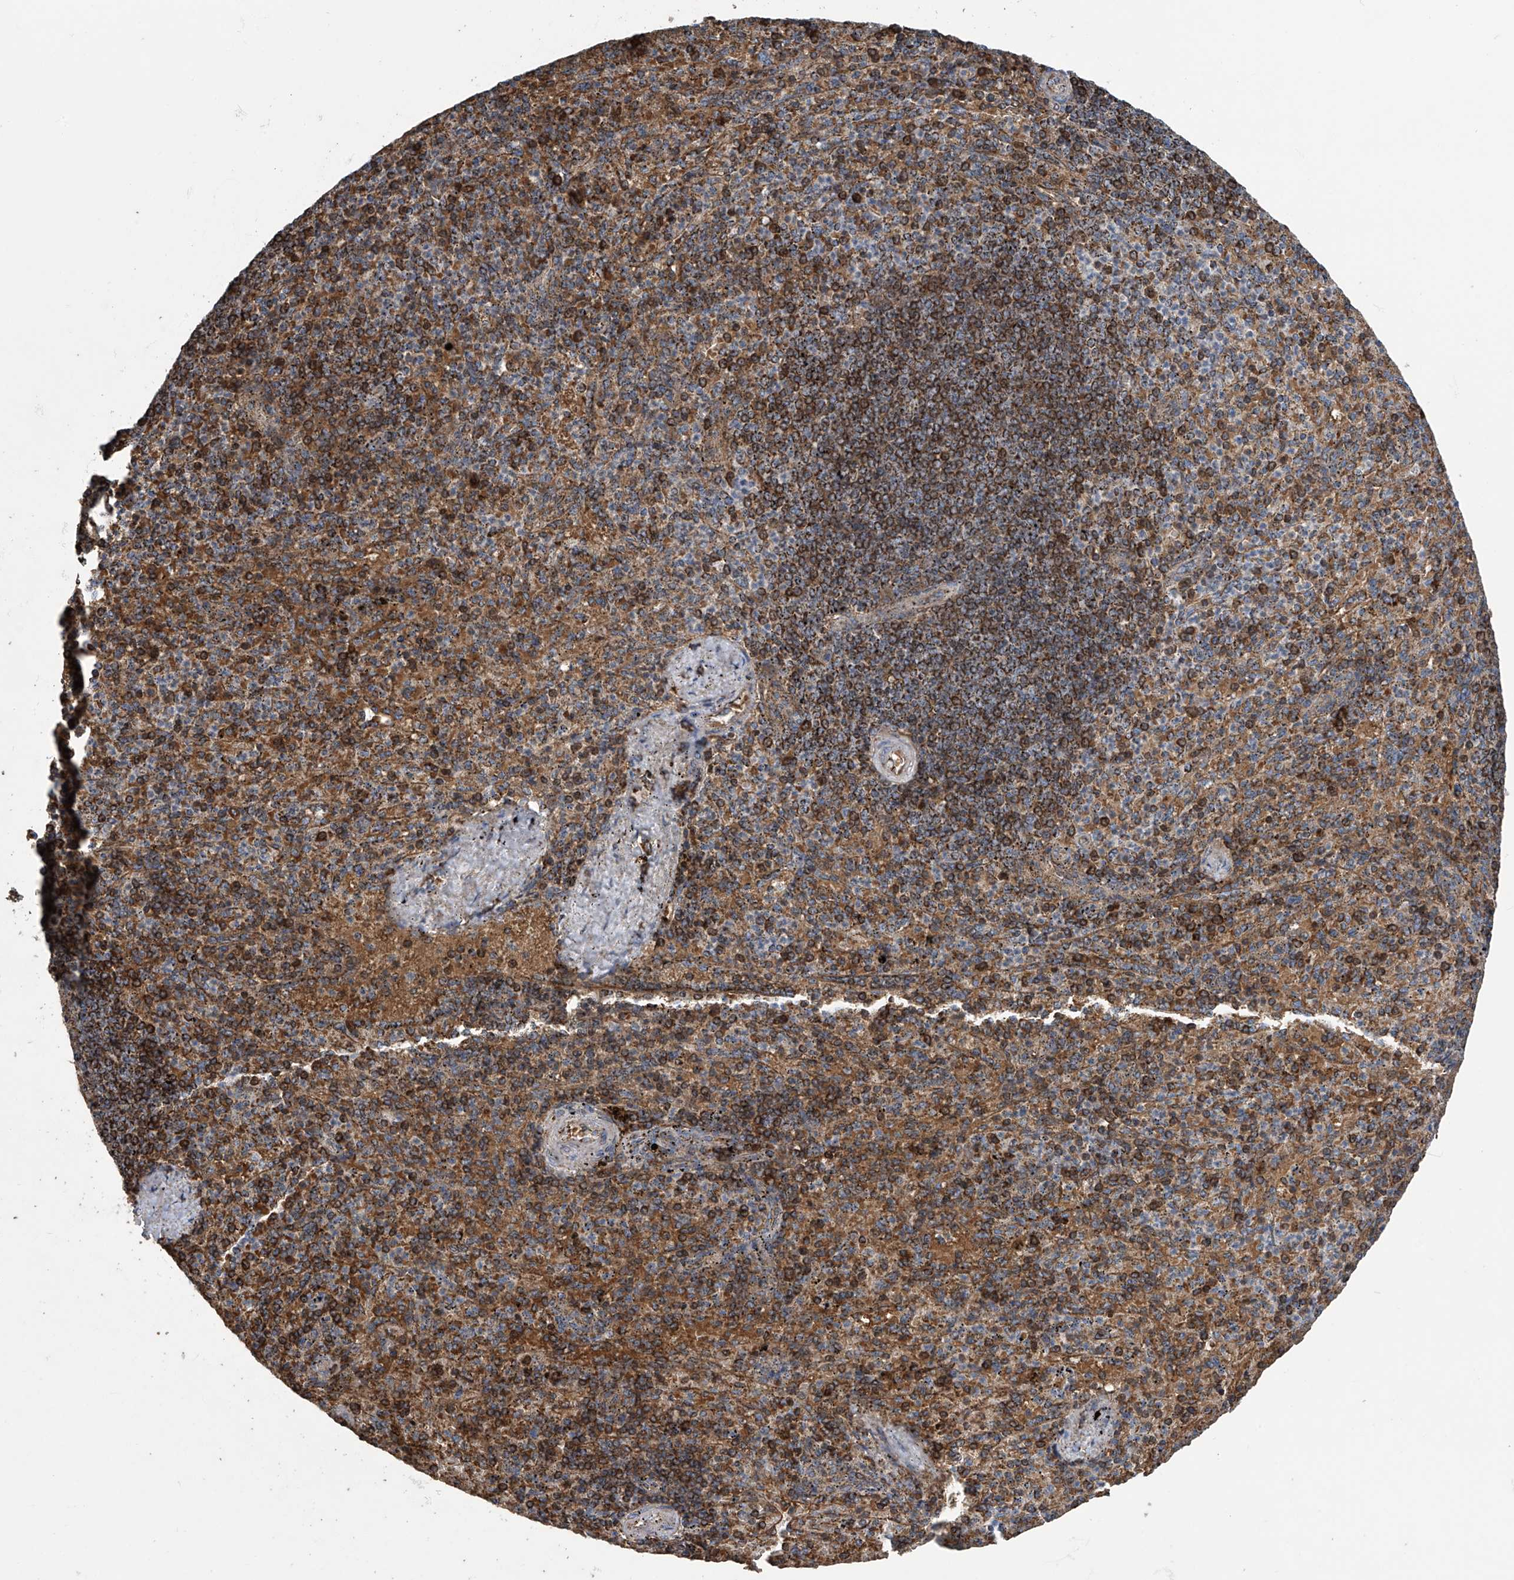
{"staining": {"intensity": "strong", "quantity": "25%-75%", "location": "cytoplasmic/membranous"}, "tissue": "spleen", "cell_type": "Cells in red pulp", "image_type": "normal", "snomed": [{"axis": "morphology", "description": "Normal tissue, NOS"}, {"axis": "topography", "description": "Spleen"}], "caption": "Spleen stained with a brown dye exhibits strong cytoplasmic/membranous positive expression in about 25%-75% of cells in red pulp.", "gene": "COMMD1", "patient": {"sex": "female", "age": 74}}